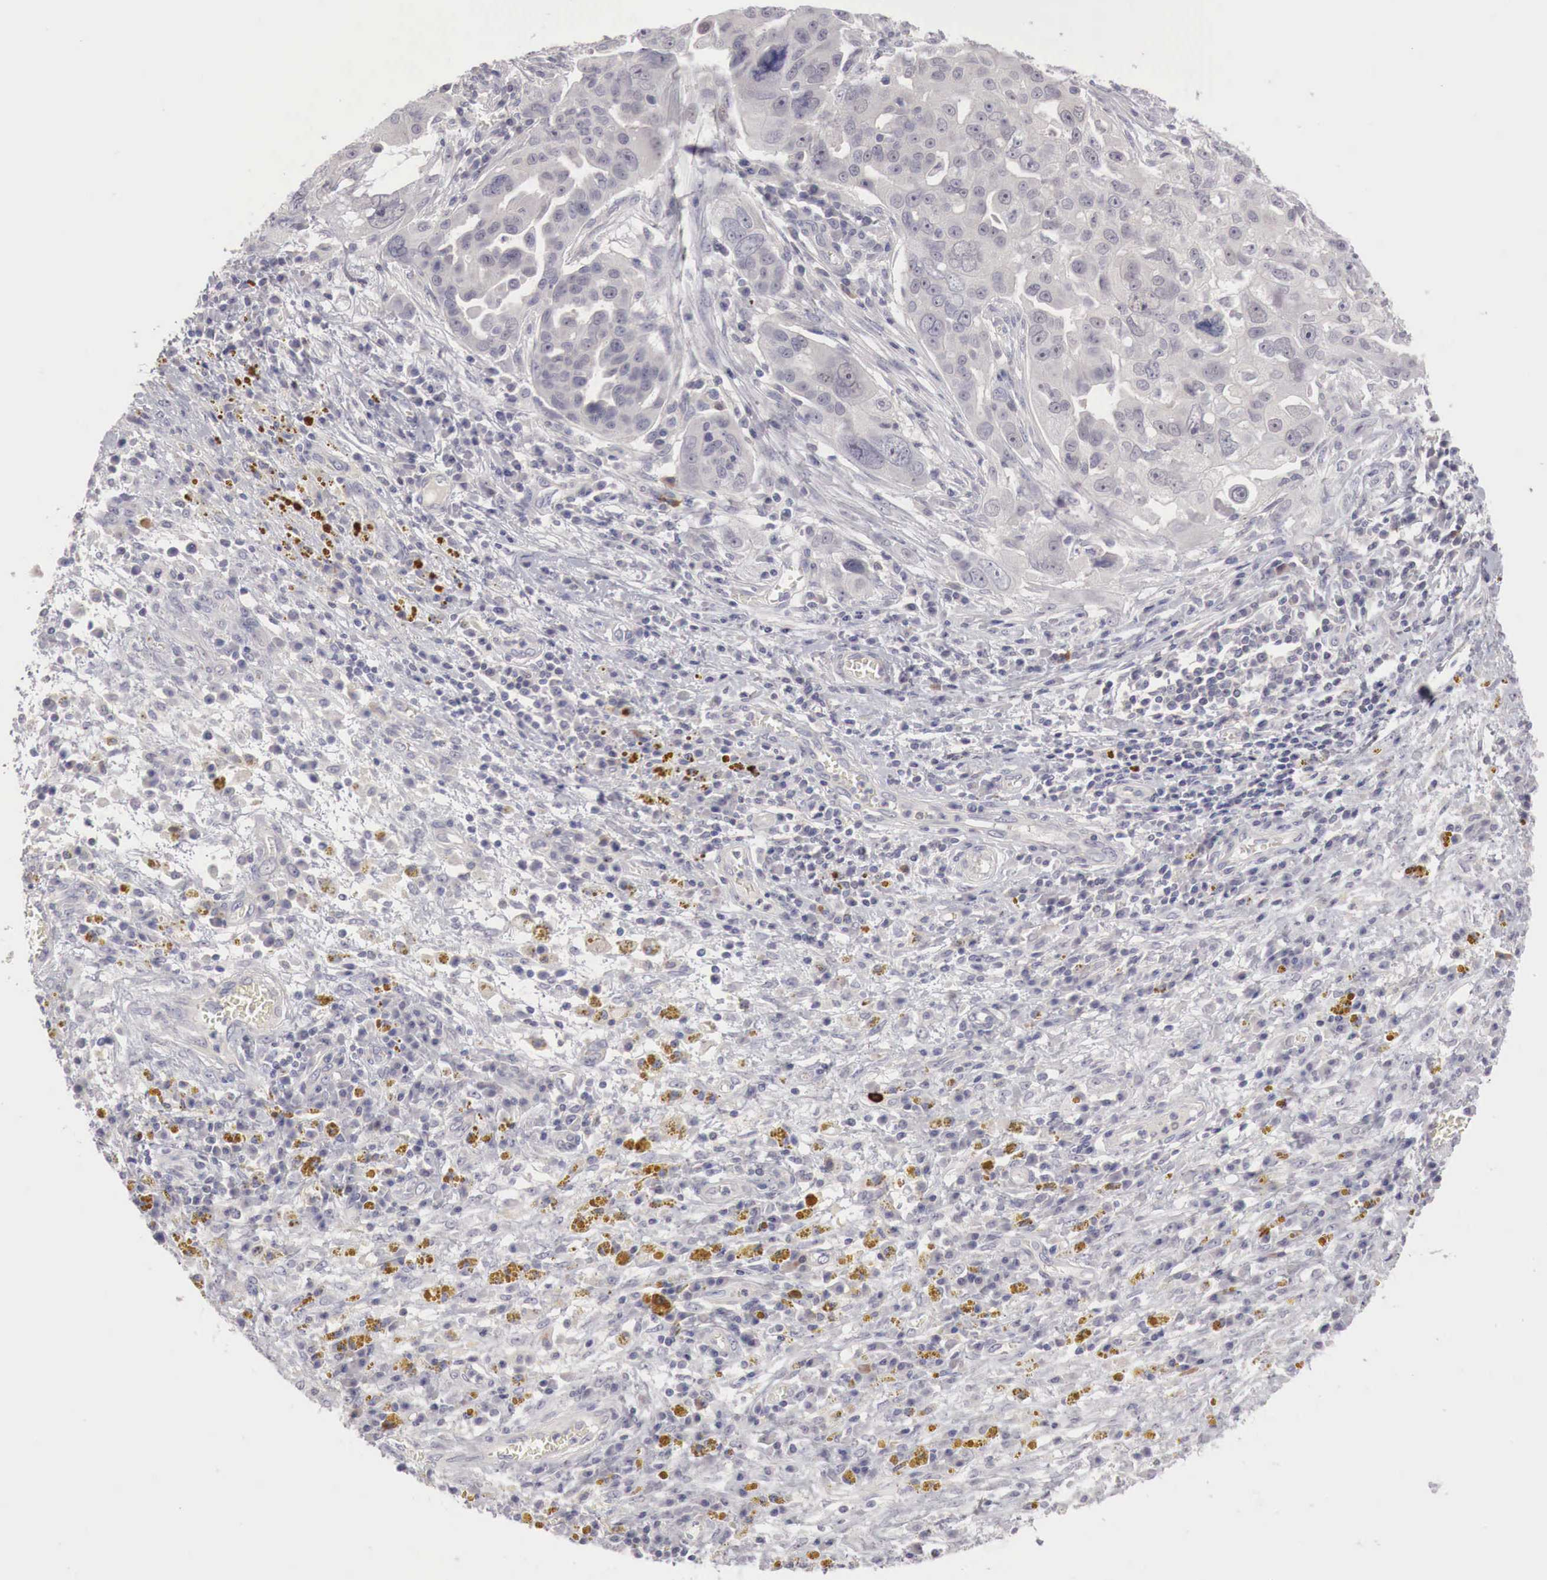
{"staining": {"intensity": "negative", "quantity": "none", "location": "none"}, "tissue": "ovarian cancer", "cell_type": "Tumor cells", "image_type": "cancer", "snomed": [{"axis": "morphology", "description": "Carcinoma, endometroid"}, {"axis": "topography", "description": "Ovary"}], "caption": "High magnification brightfield microscopy of endometroid carcinoma (ovarian) stained with DAB (3,3'-diaminobenzidine) (brown) and counterstained with hematoxylin (blue): tumor cells show no significant staining. (Immunohistochemistry (ihc), brightfield microscopy, high magnification).", "gene": "GATA1", "patient": {"sex": "female", "age": 75}}